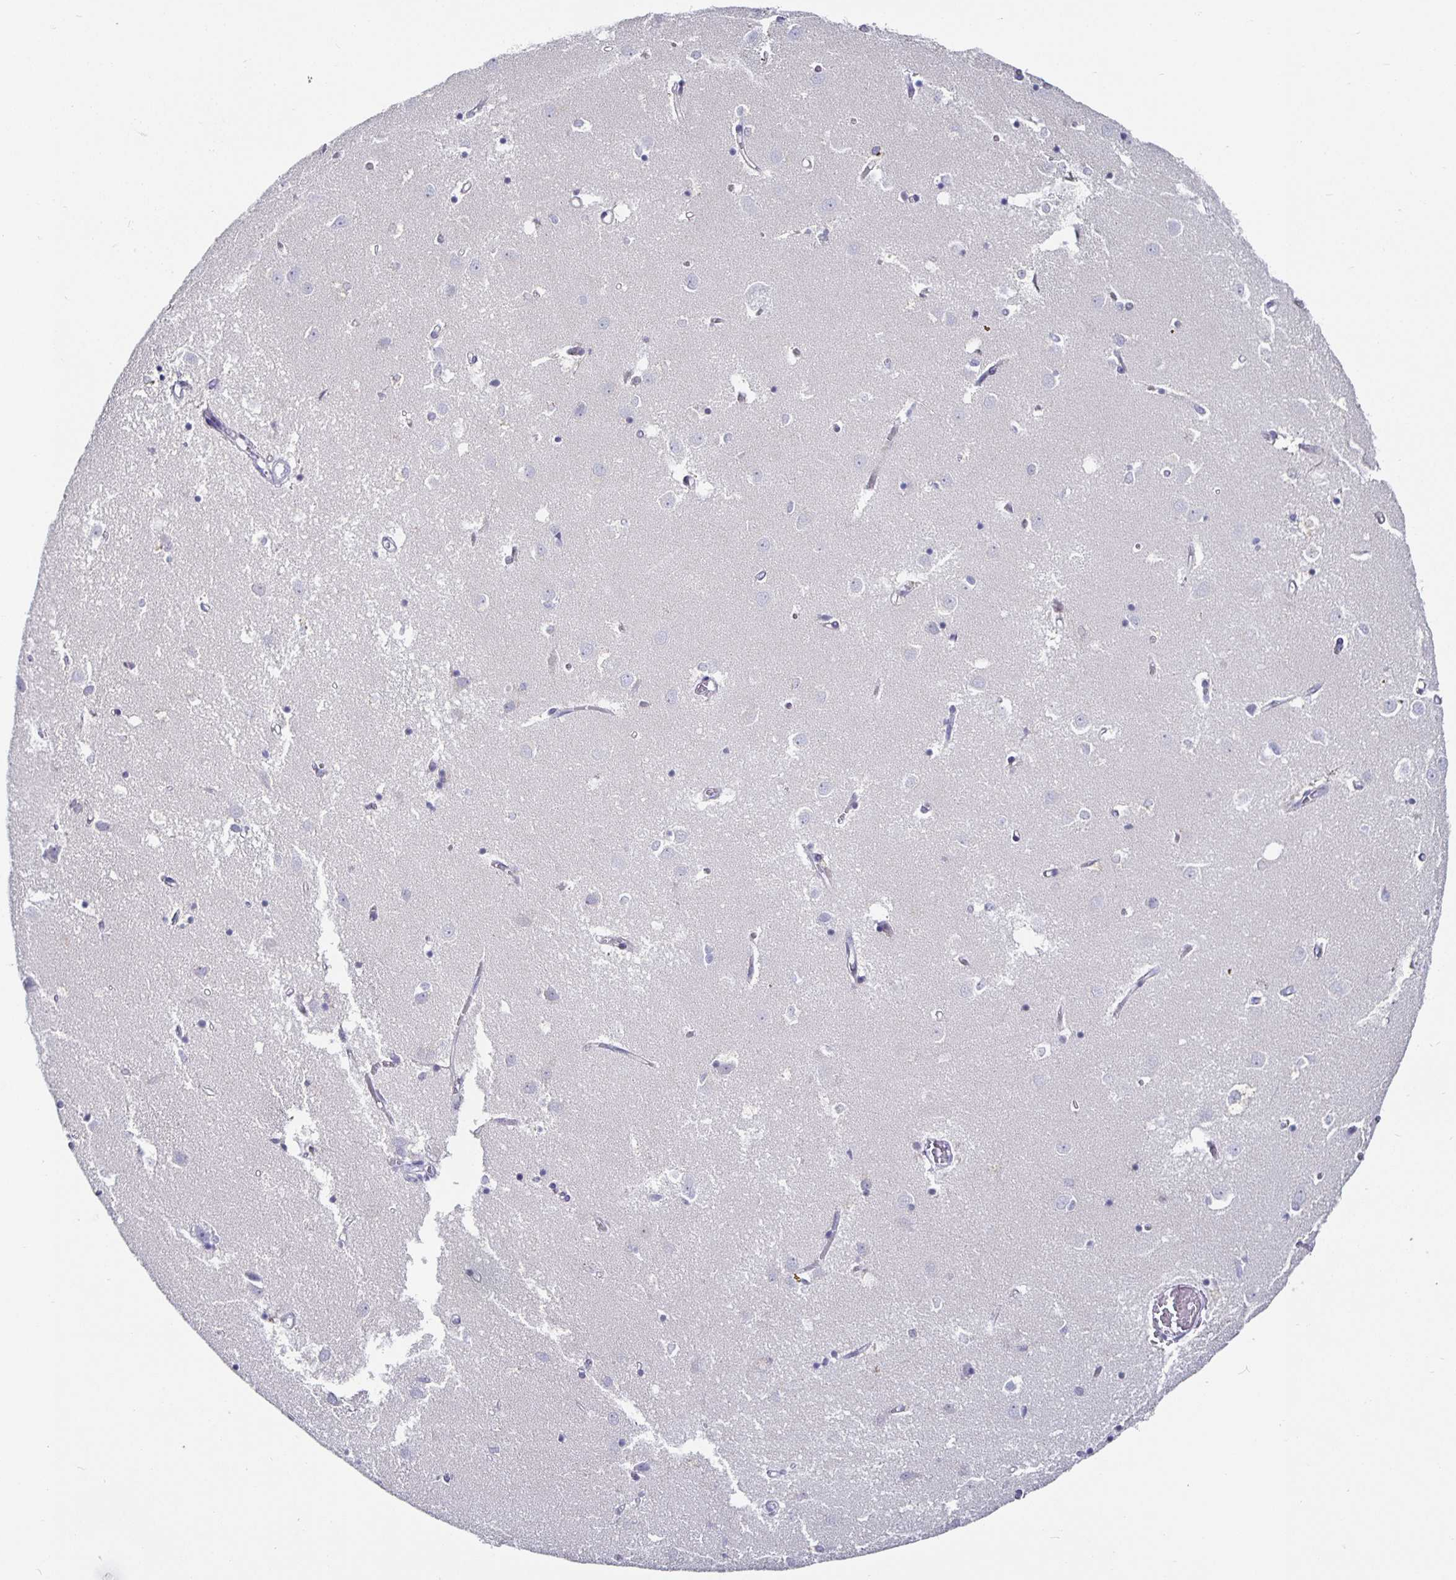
{"staining": {"intensity": "negative", "quantity": "none", "location": "none"}, "tissue": "caudate", "cell_type": "Glial cells", "image_type": "normal", "snomed": [{"axis": "morphology", "description": "Normal tissue, NOS"}, {"axis": "topography", "description": "Lateral ventricle wall"}], "caption": "Glial cells show no significant protein staining in benign caudate. Nuclei are stained in blue.", "gene": "RUNX2", "patient": {"sex": "male", "age": 54}}